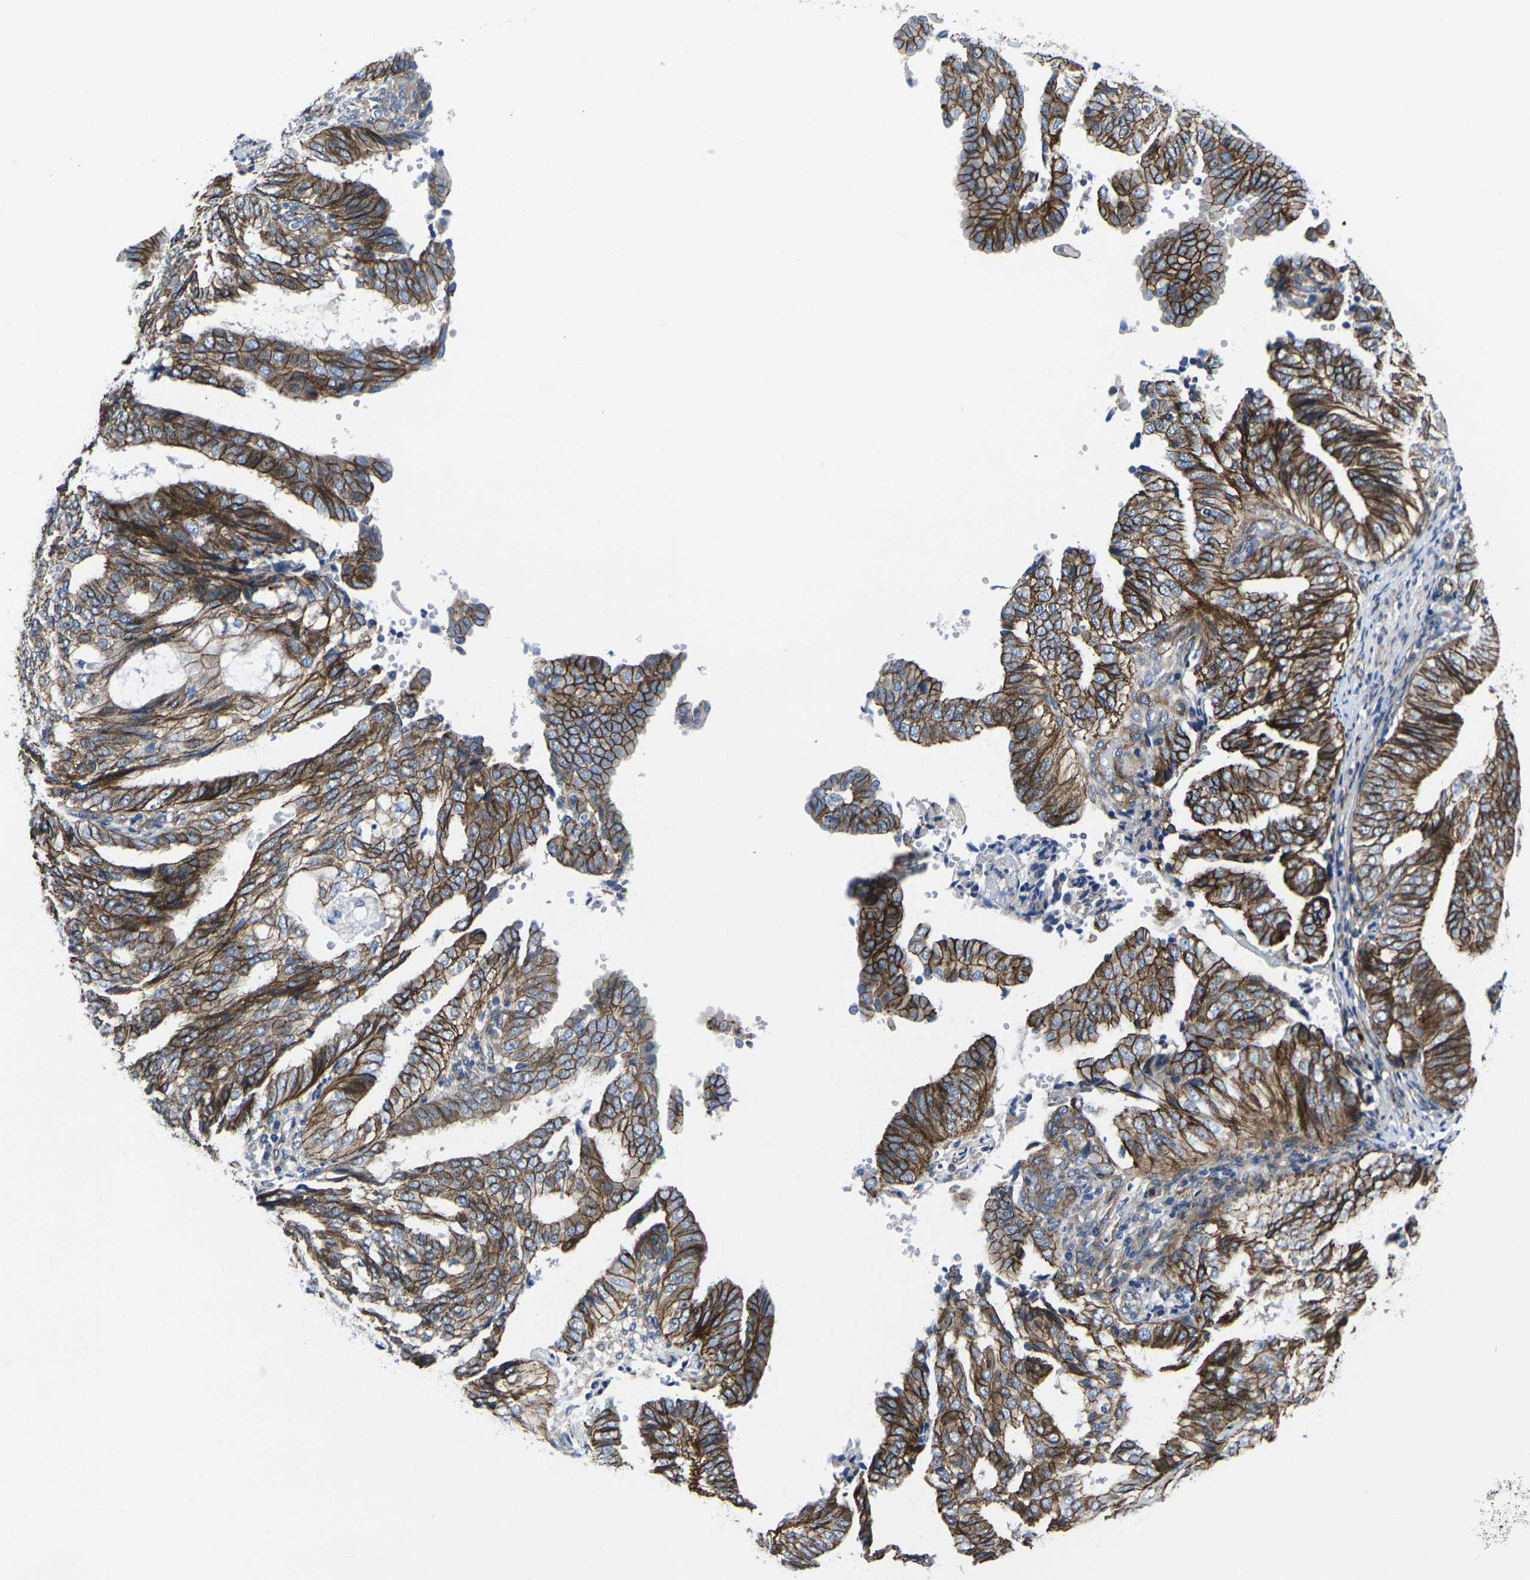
{"staining": {"intensity": "strong", "quantity": ">75%", "location": "cytoplasmic/membranous"}, "tissue": "endometrial cancer", "cell_type": "Tumor cells", "image_type": "cancer", "snomed": [{"axis": "morphology", "description": "Adenocarcinoma, NOS"}, {"axis": "topography", "description": "Endometrium"}], "caption": "Protein analysis of adenocarcinoma (endometrial) tissue shows strong cytoplasmic/membranous positivity in approximately >75% of tumor cells.", "gene": "NUMB", "patient": {"sex": "female", "age": 58}}